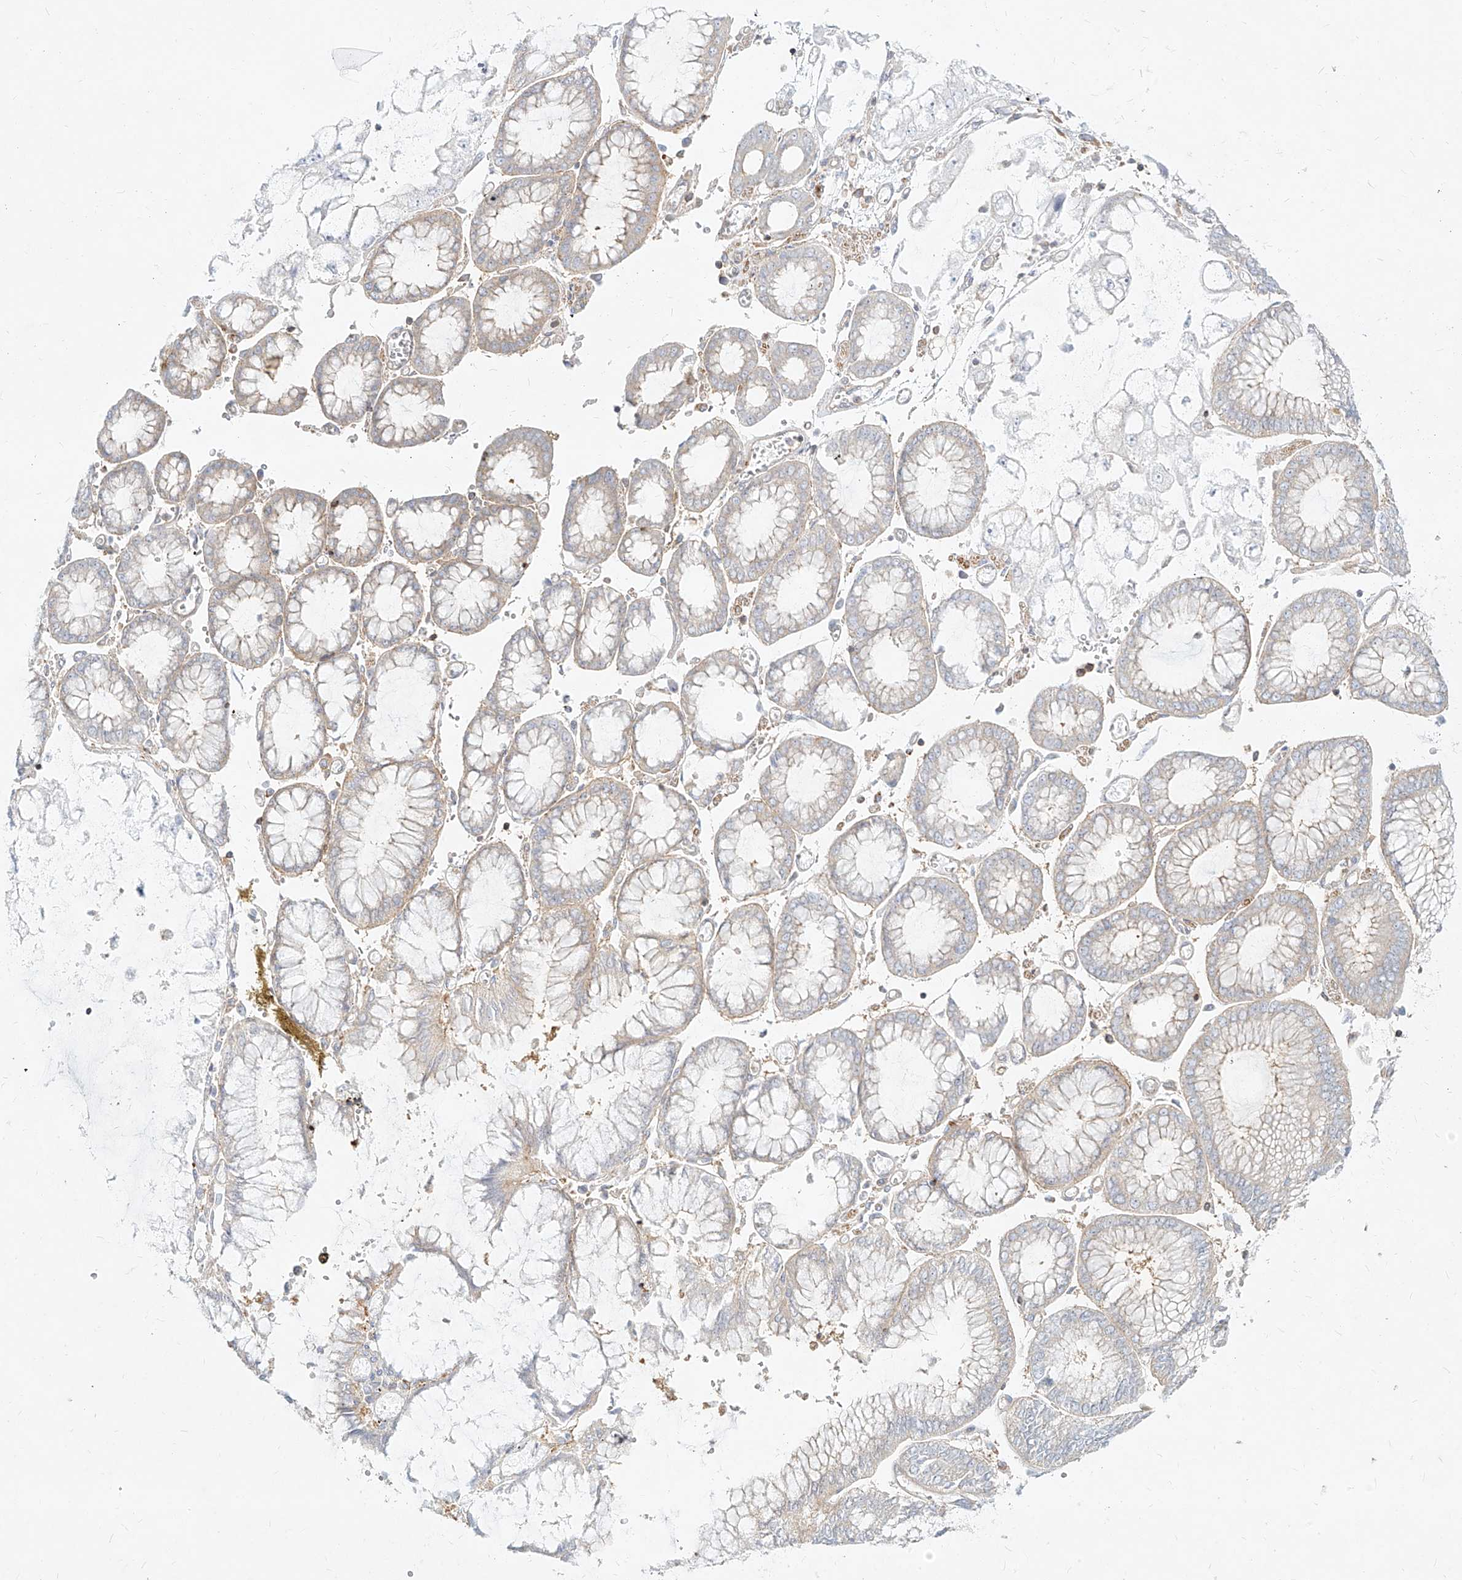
{"staining": {"intensity": "weak", "quantity": "<25%", "location": "cytoplasmic/membranous"}, "tissue": "stomach cancer", "cell_type": "Tumor cells", "image_type": "cancer", "snomed": [{"axis": "morphology", "description": "Adenocarcinoma, NOS"}, {"axis": "topography", "description": "Stomach"}], "caption": "Tumor cells show no significant protein expression in stomach cancer (adenocarcinoma).", "gene": "SLC2A12", "patient": {"sex": "male", "age": 76}}